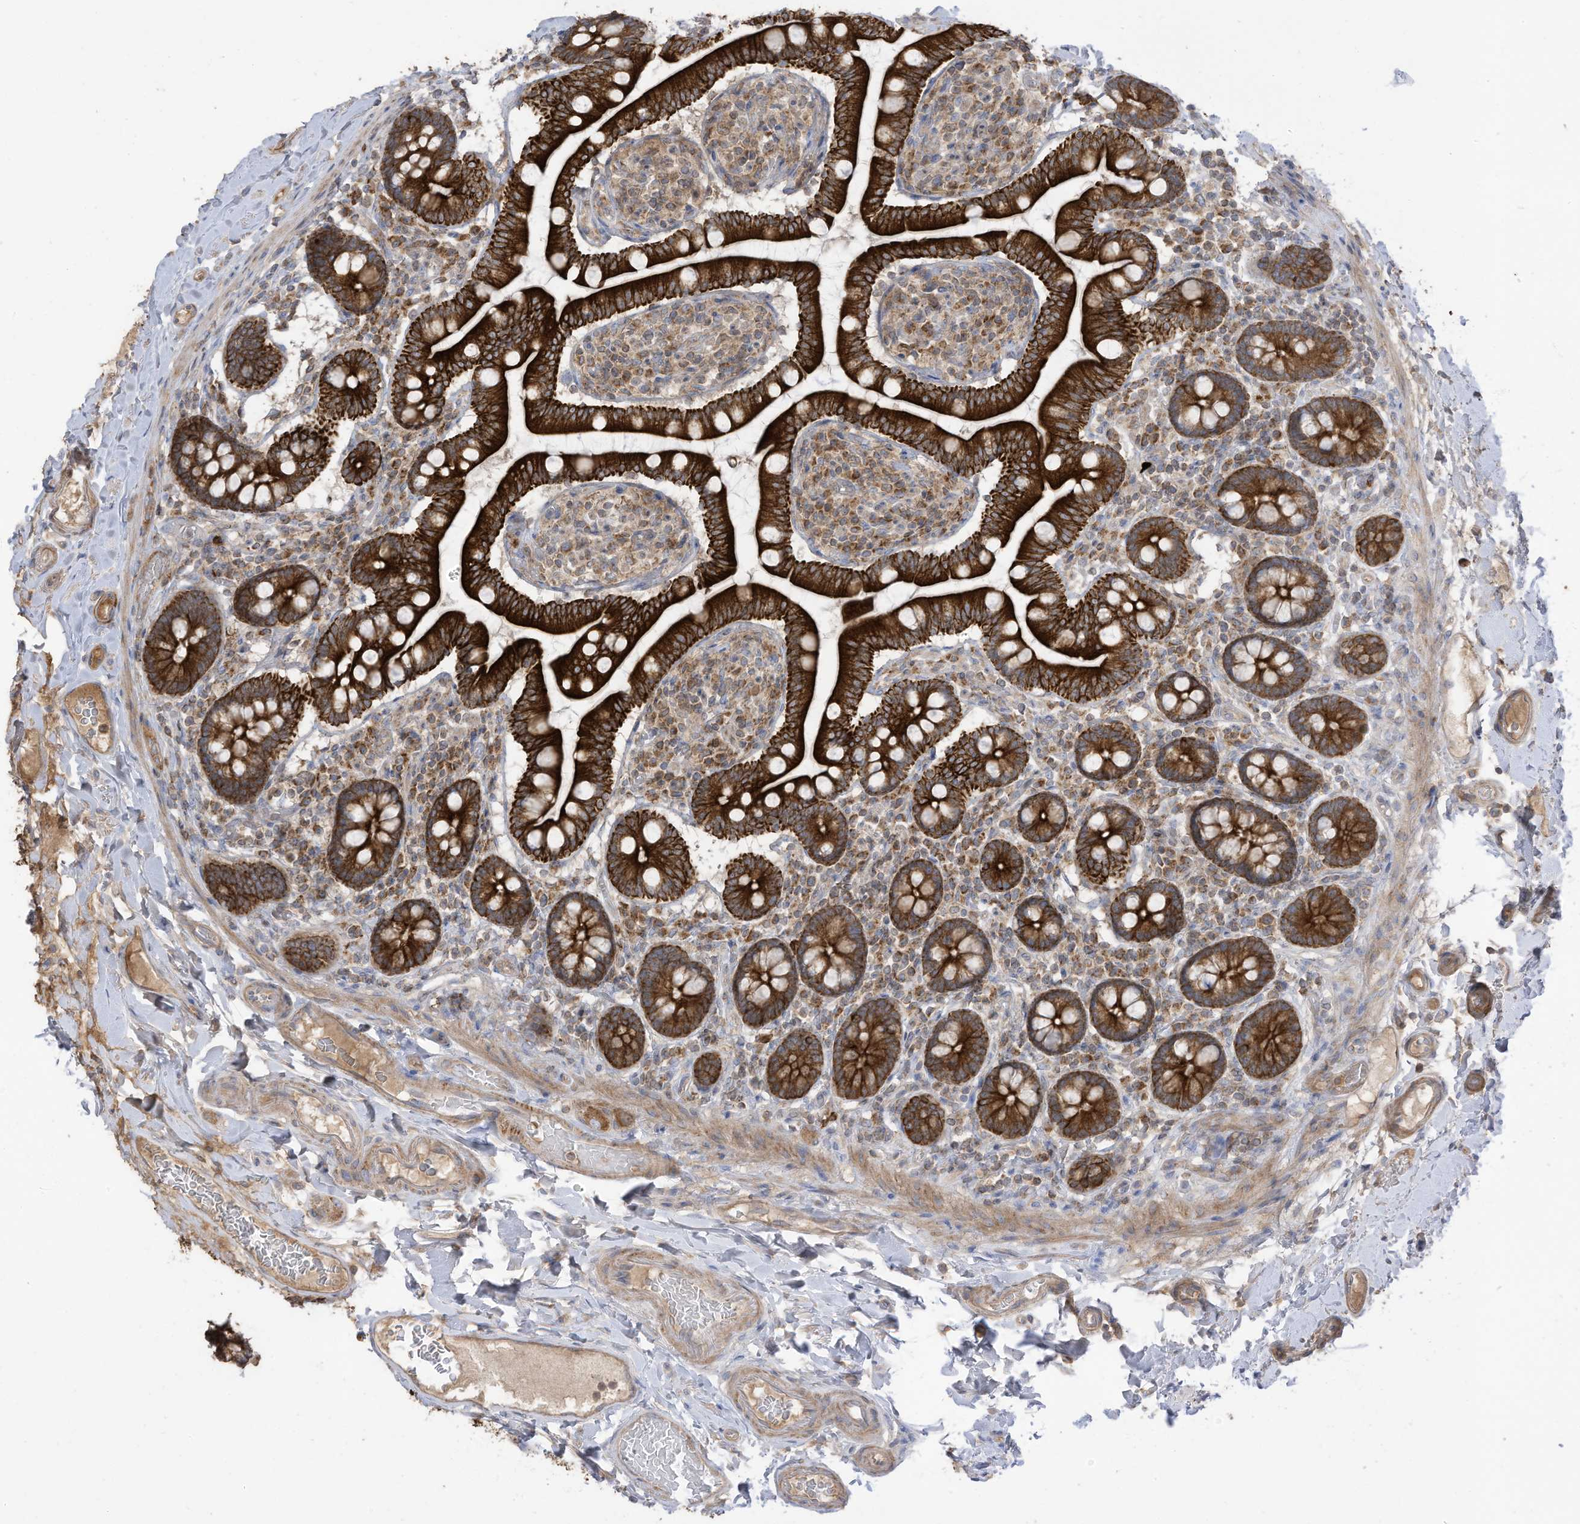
{"staining": {"intensity": "strong", "quantity": ">75%", "location": "cytoplasmic/membranous"}, "tissue": "small intestine", "cell_type": "Glandular cells", "image_type": "normal", "snomed": [{"axis": "morphology", "description": "Normal tissue, NOS"}, {"axis": "topography", "description": "Small intestine"}], "caption": "Immunohistochemical staining of normal human small intestine shows high levels of strong cytoplasmic/membranous staining in about >75% of glandular cells. The staining was performed using DAB to visualize the protein expression in brown, while the nuclei were stained in blue with hematoxylin (Magnification: 20x).", "gene": "CGAS", "patient": {"sex": "female", "age": 64}}